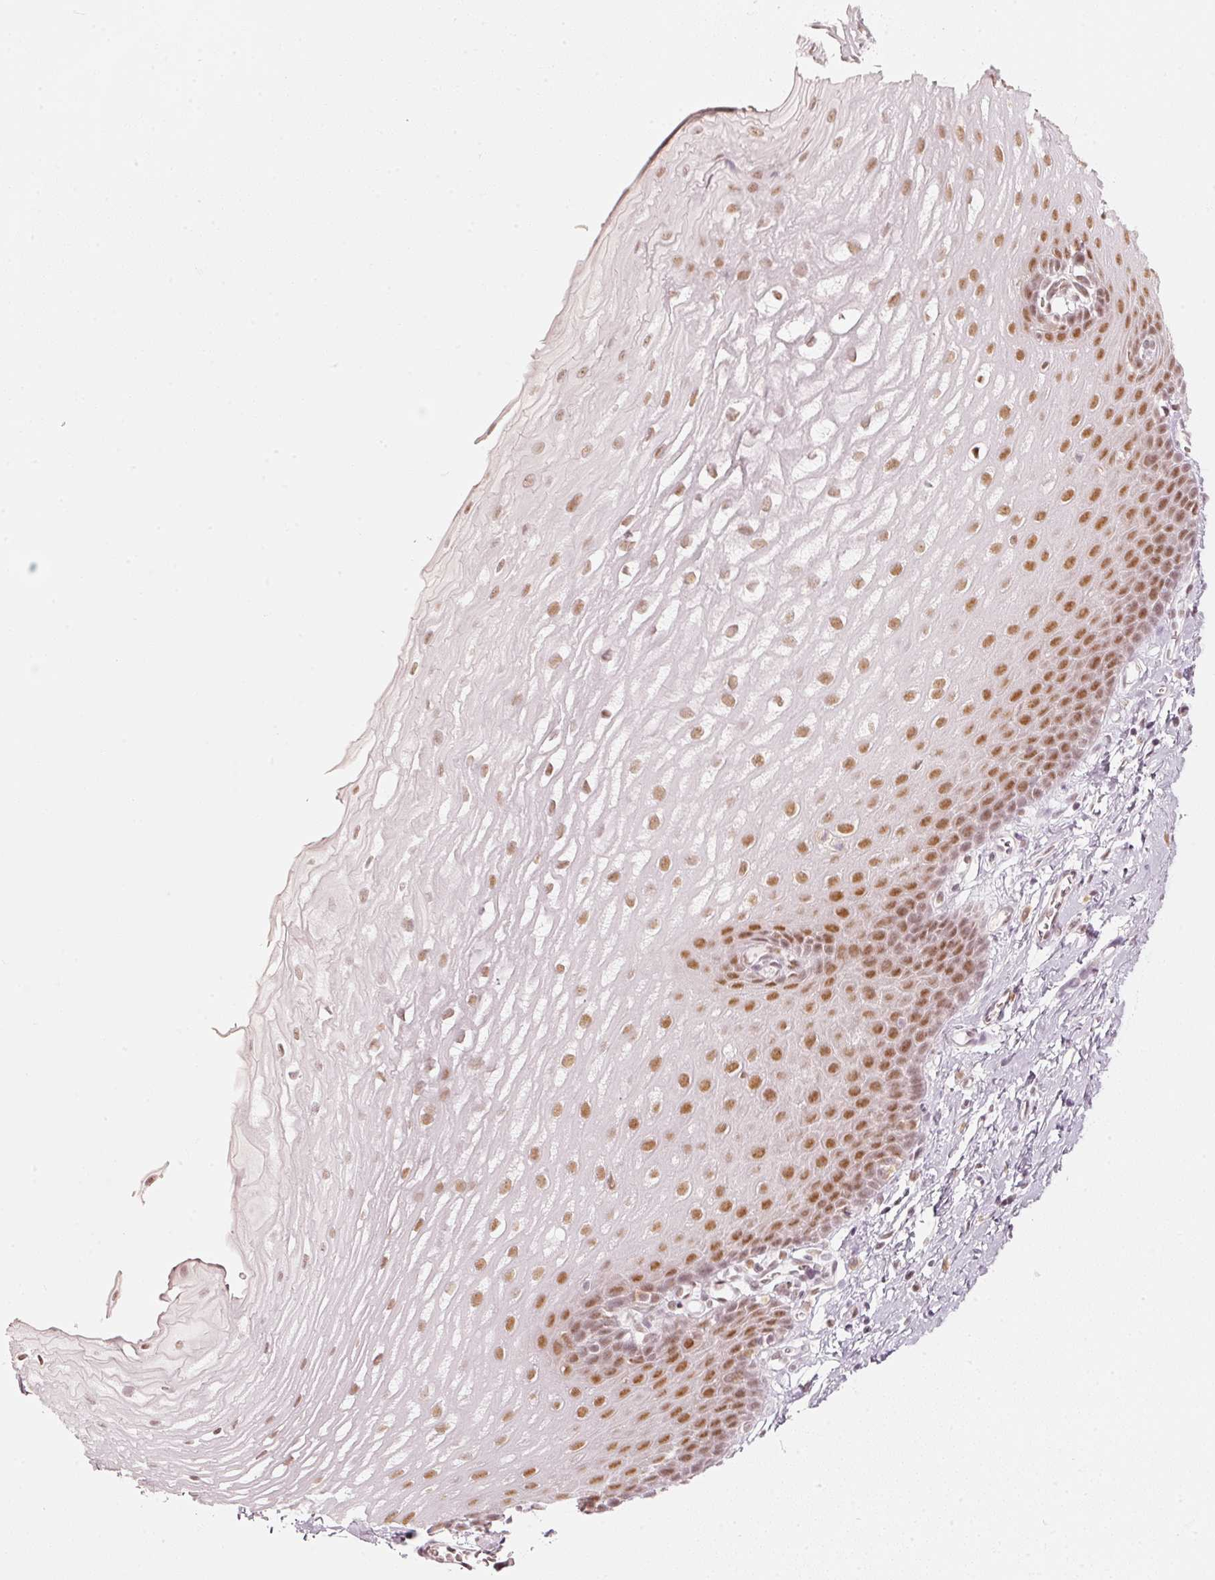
{"staining": {"intensity": "strong", "quantity": ">75%", "location": "nuclear"}, "tissue": "esophagus", "cell_type": "Squamous epithelial cells", "image_type": "normal", "snomed": [{"axis": "morphology", "description": "Normal tissue, NOS"}, {"axis": "topography", "description": "Esophagus"}], "caption": "DAB (3,3'-diaminobenzidine) immunohistochemical staining of unremarkable esophagus exhibits strong nuclear protein expression in about >75% of squamous epithelial cells.", "gene": "PPP1R10", "patient": {"sex": "male", "age": 70}}